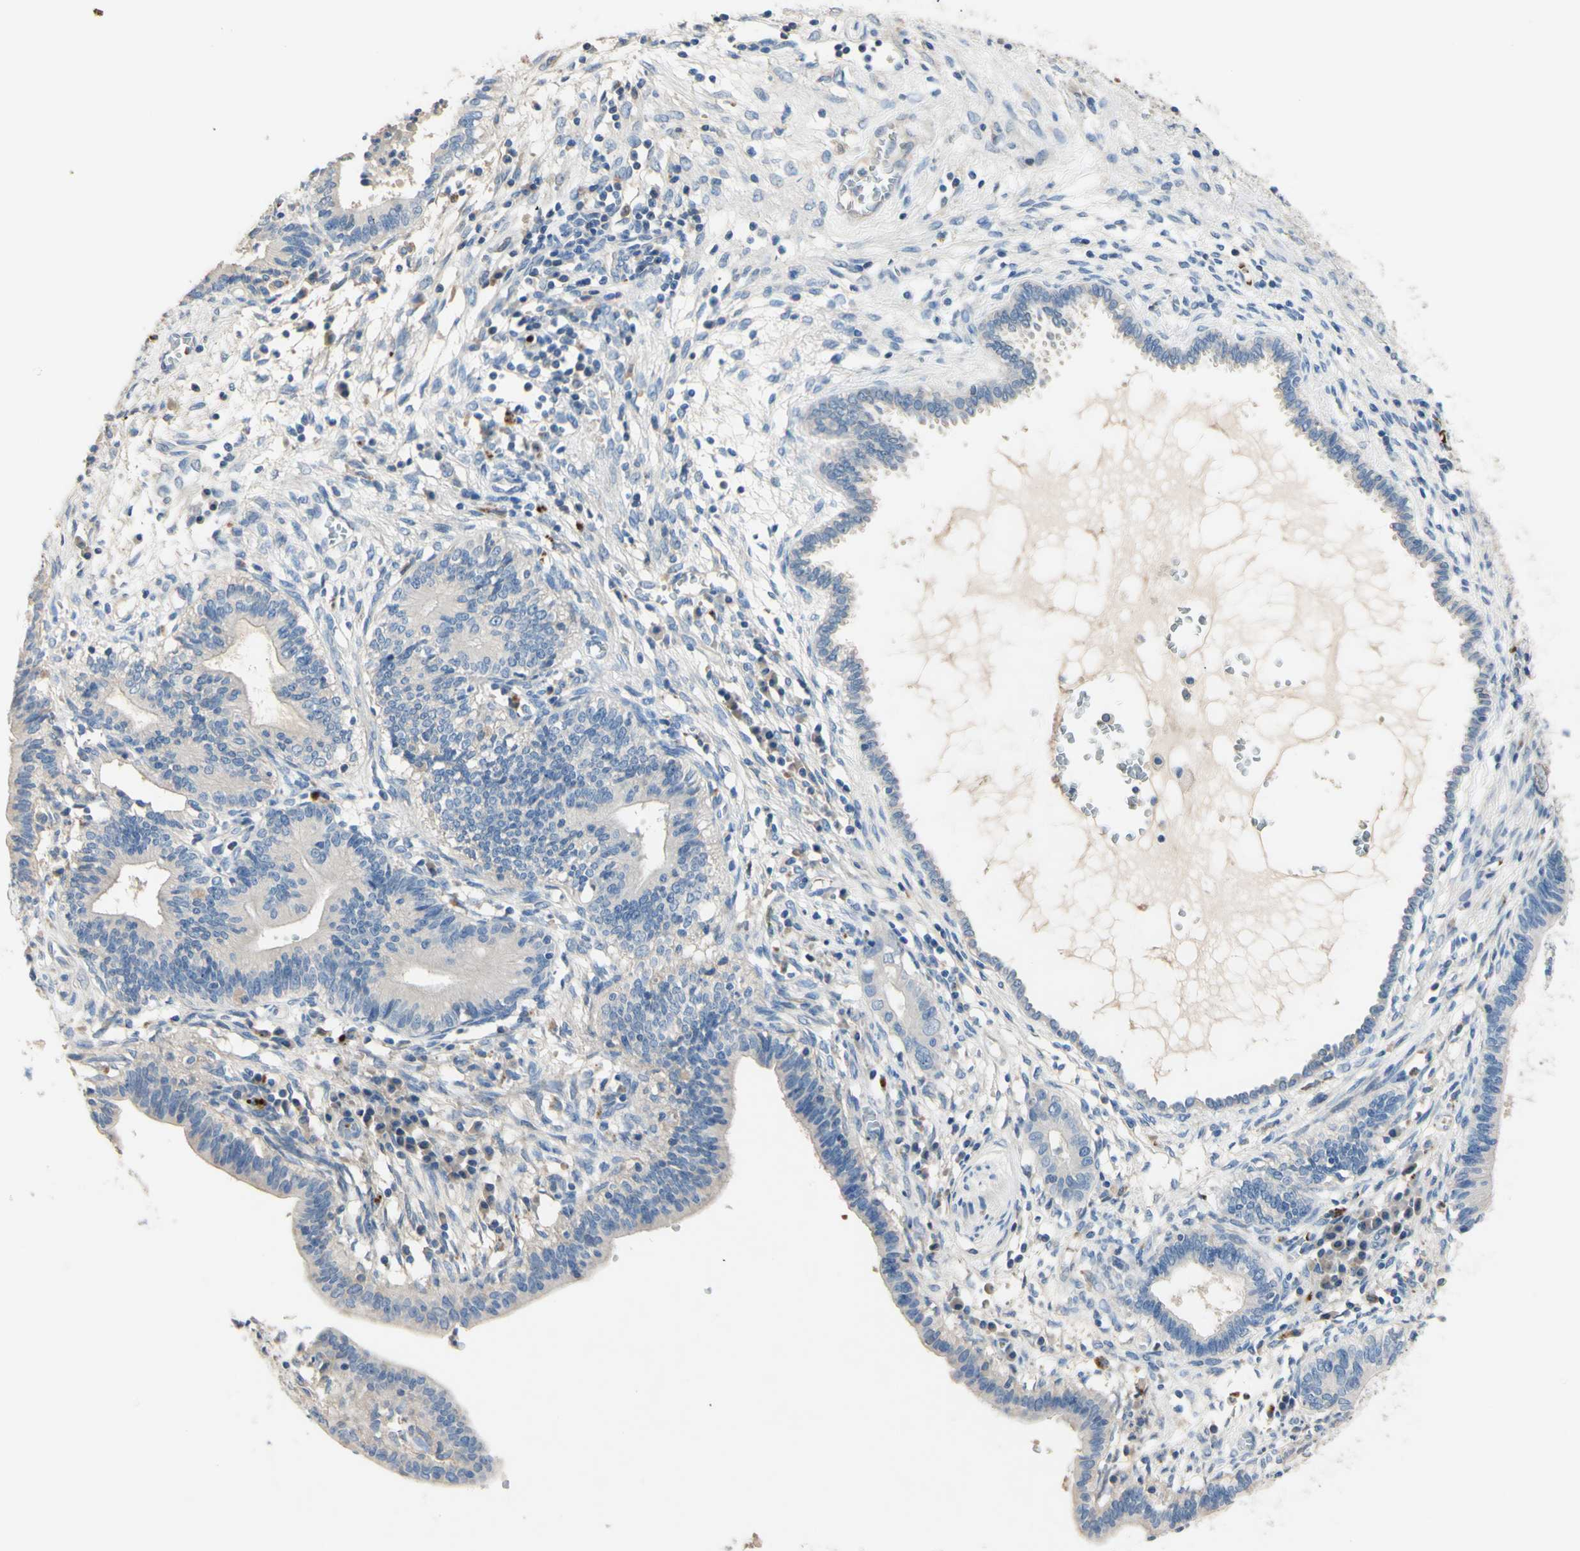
{"staining": {"intensity": "negative", "quantity": "none", "location": "none"}, "tissue": "cervical cancer", "cell_type": "Tumor cells", "image_type": "cancer", "snomed": [{"axis": "morphology", "description": "Adenocarcinoma, NOS"}, {"axis": "topography", "description": "Cervix"}], "caption": "This is a micrograph of IHC staining of adenocarcinoma (cervical), which shows no staining in tumor cells.", "gene": "CDON", "patient": {"sex": "female", "age": 44}}